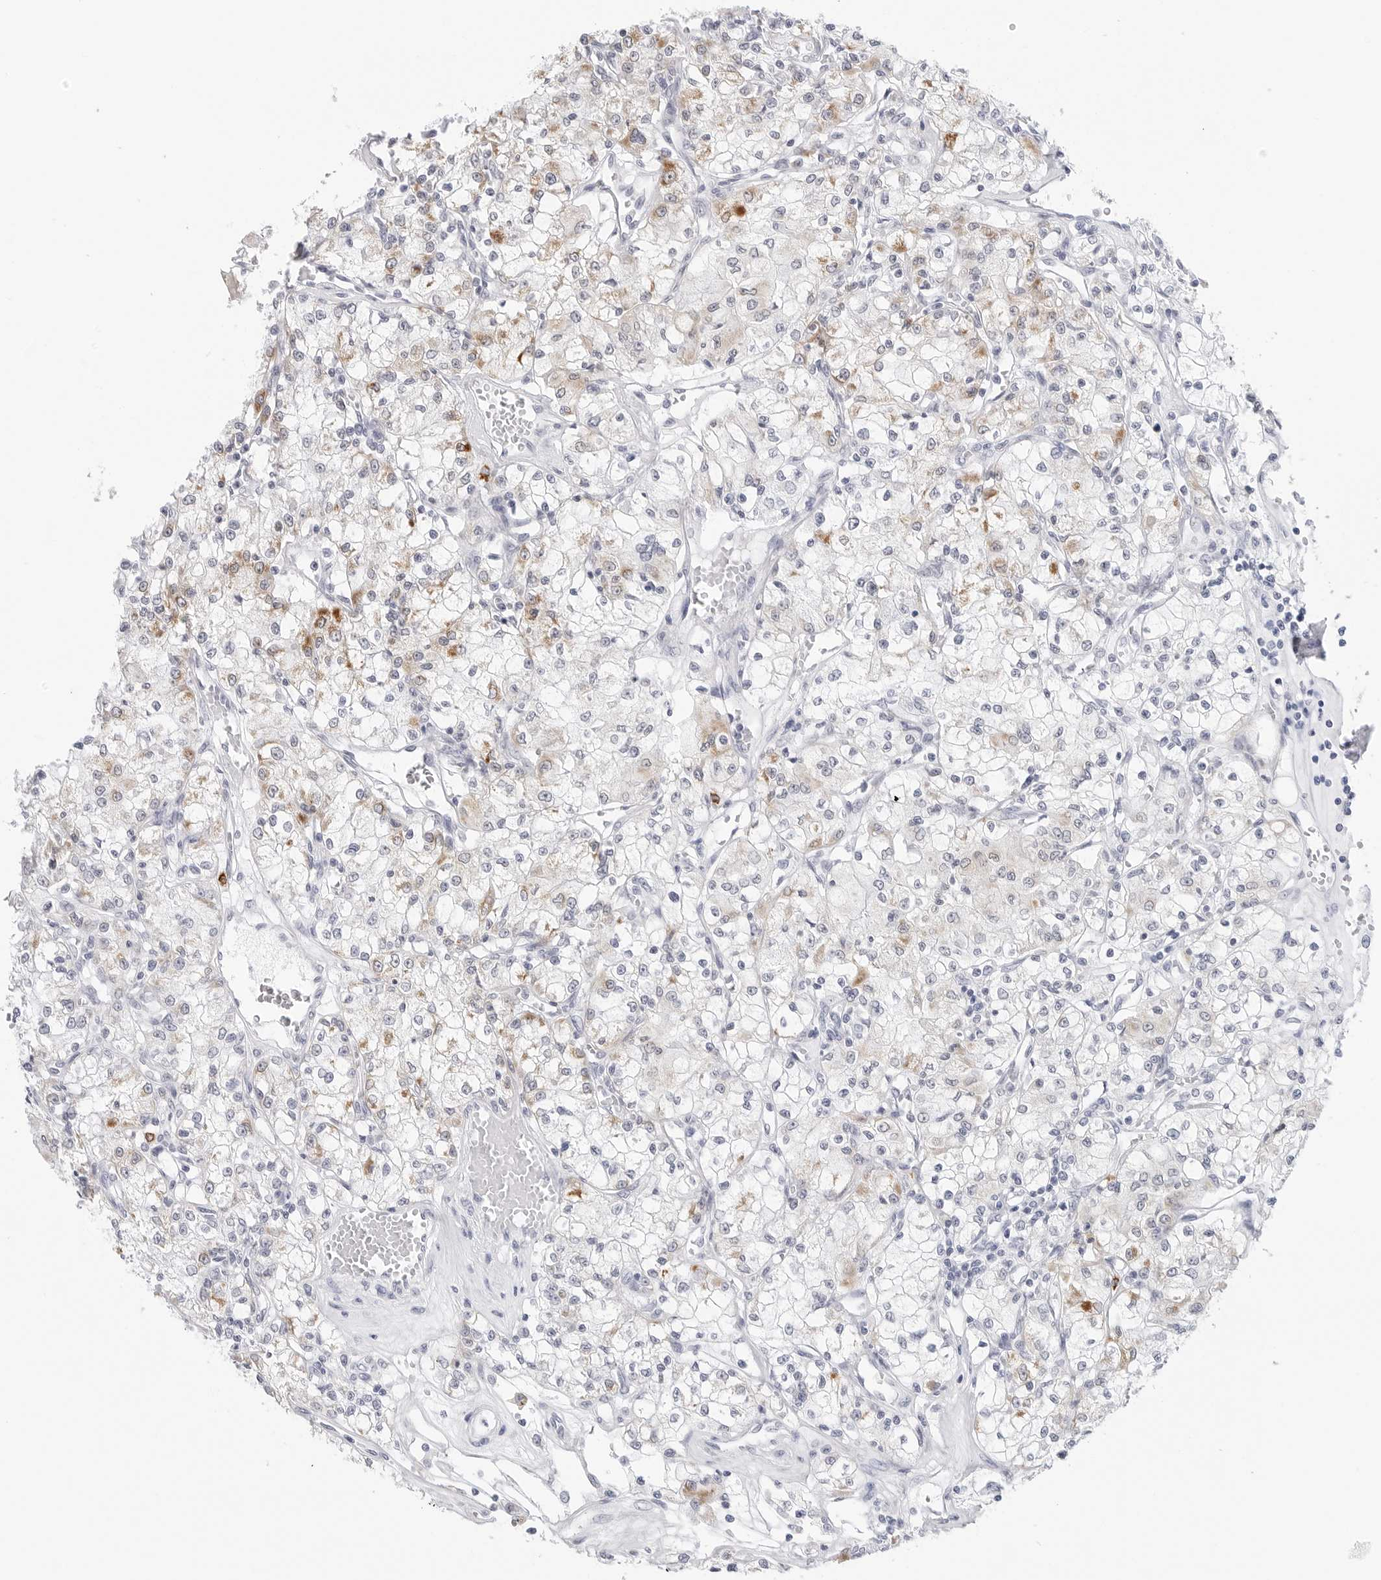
{"staining": {"intensity": "strong", "quantity": "<25%", "location": "cytoplasmic/membranous"}, "tissue": "renal cancer", "cell_type": "Tumor cells", "image_type": "cancer", "snomed": [{"axis": "morphology", "description": "Adenocarcinoma, NOS"}, {"axis": "topography", "description": "Kidney"}], "caption": "Protein expression analysis of human renal cancer reveals strong cytoplasmic/membranous staining in approximately <25% of tumor cells.", "gene": "HSPB7", "patient": {"sex": "female", "age": 59}}